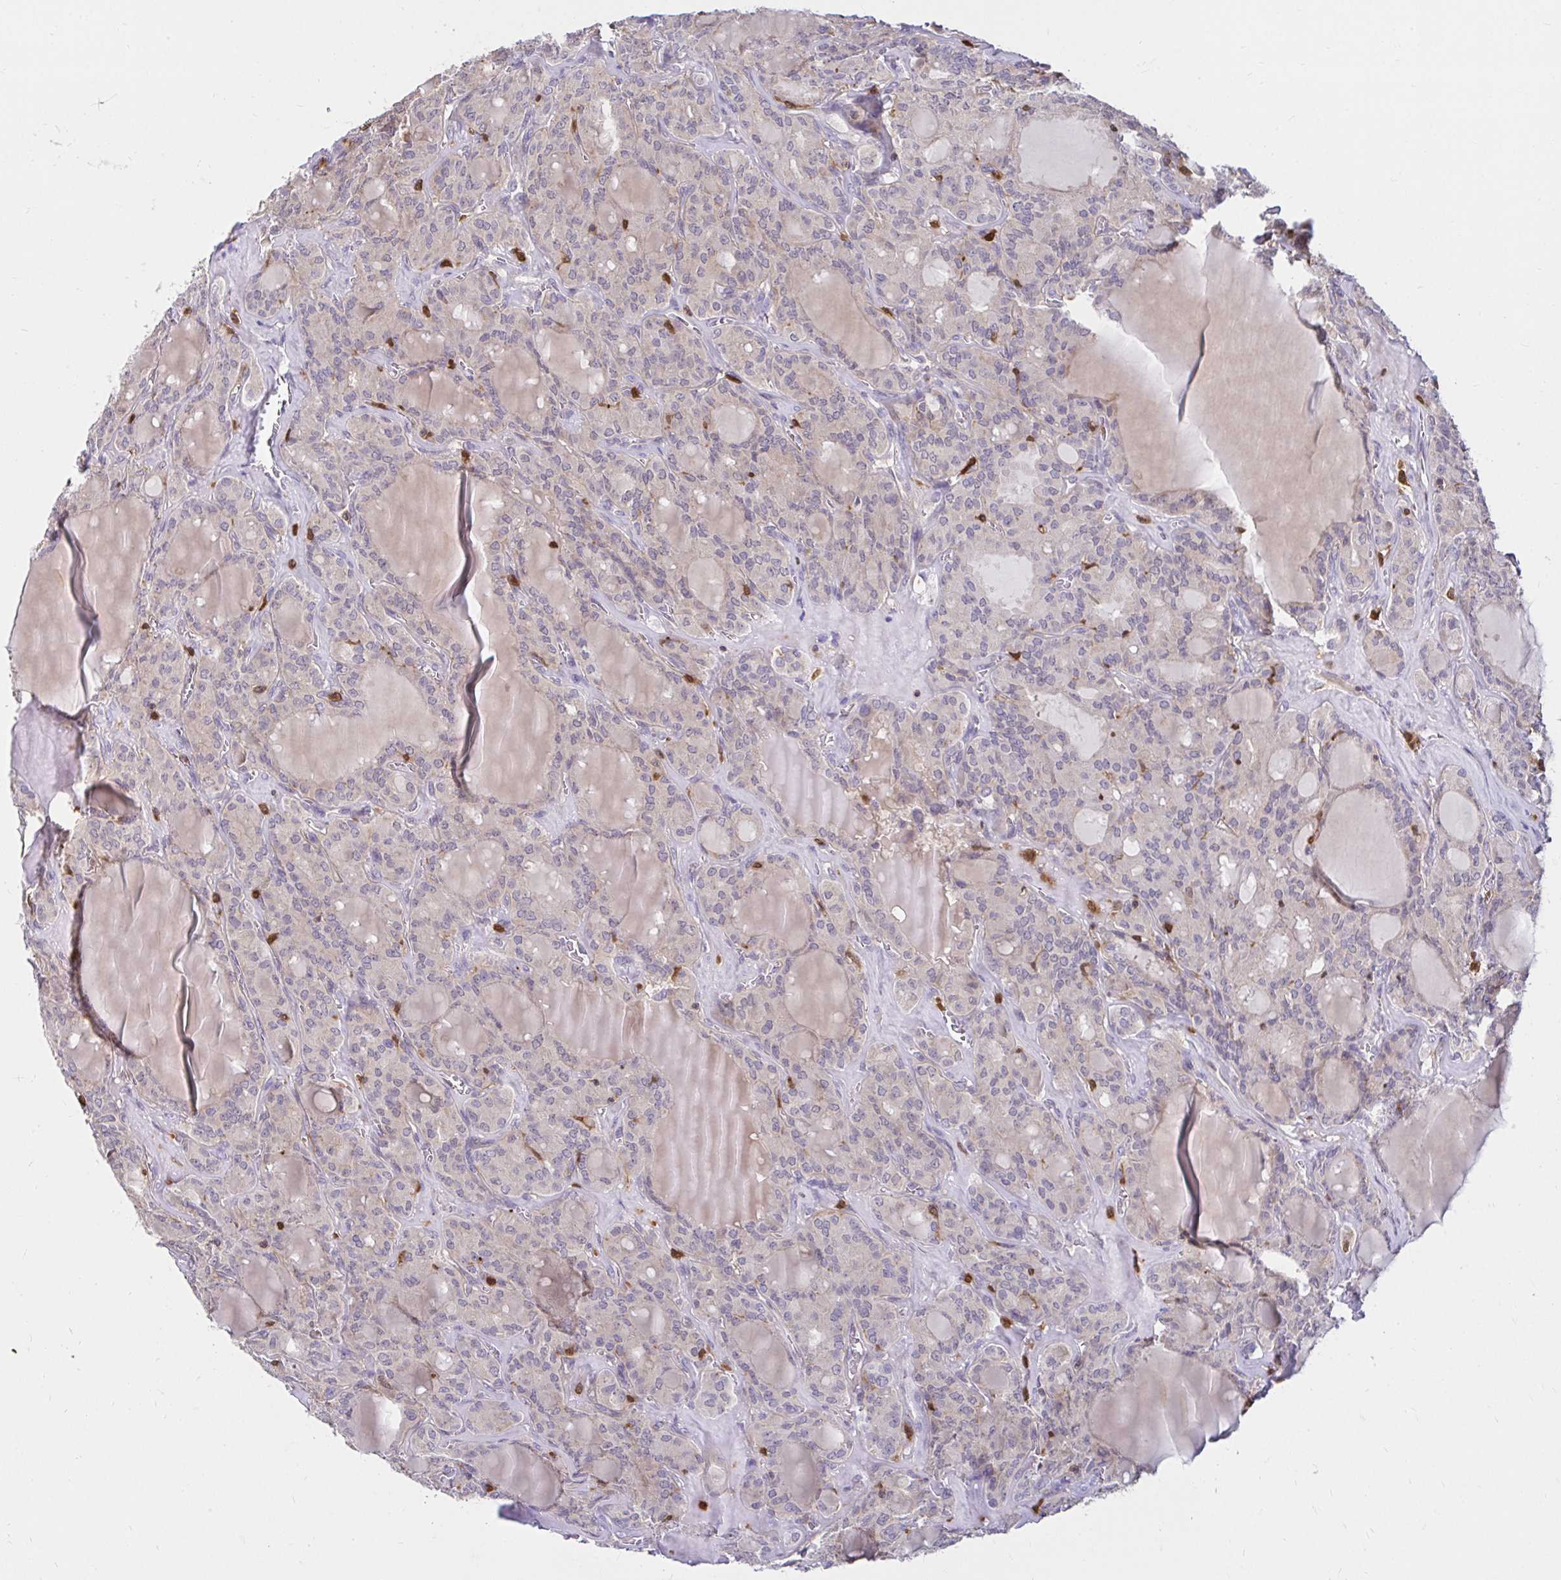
{"staining": {"intensity": "negative", "quantity": "none", "location": "none"}, "tissue": "thyroid cancer", "cell_type": "Tumor cells", "image_type": "cancer", "snomed": [{"axis": "morphology", "description": "Papillary adenocarcinoma, NOS"}, {"axis": "topography", "description": "Thyroid gland"}], "caption": "Photomicrograph shows no protein expression in tumor cells of papillary adenocarcinoma (thyroid) tissue.", "gene": "PYCARD", "patient": {"sex": "male", "age": 87}}